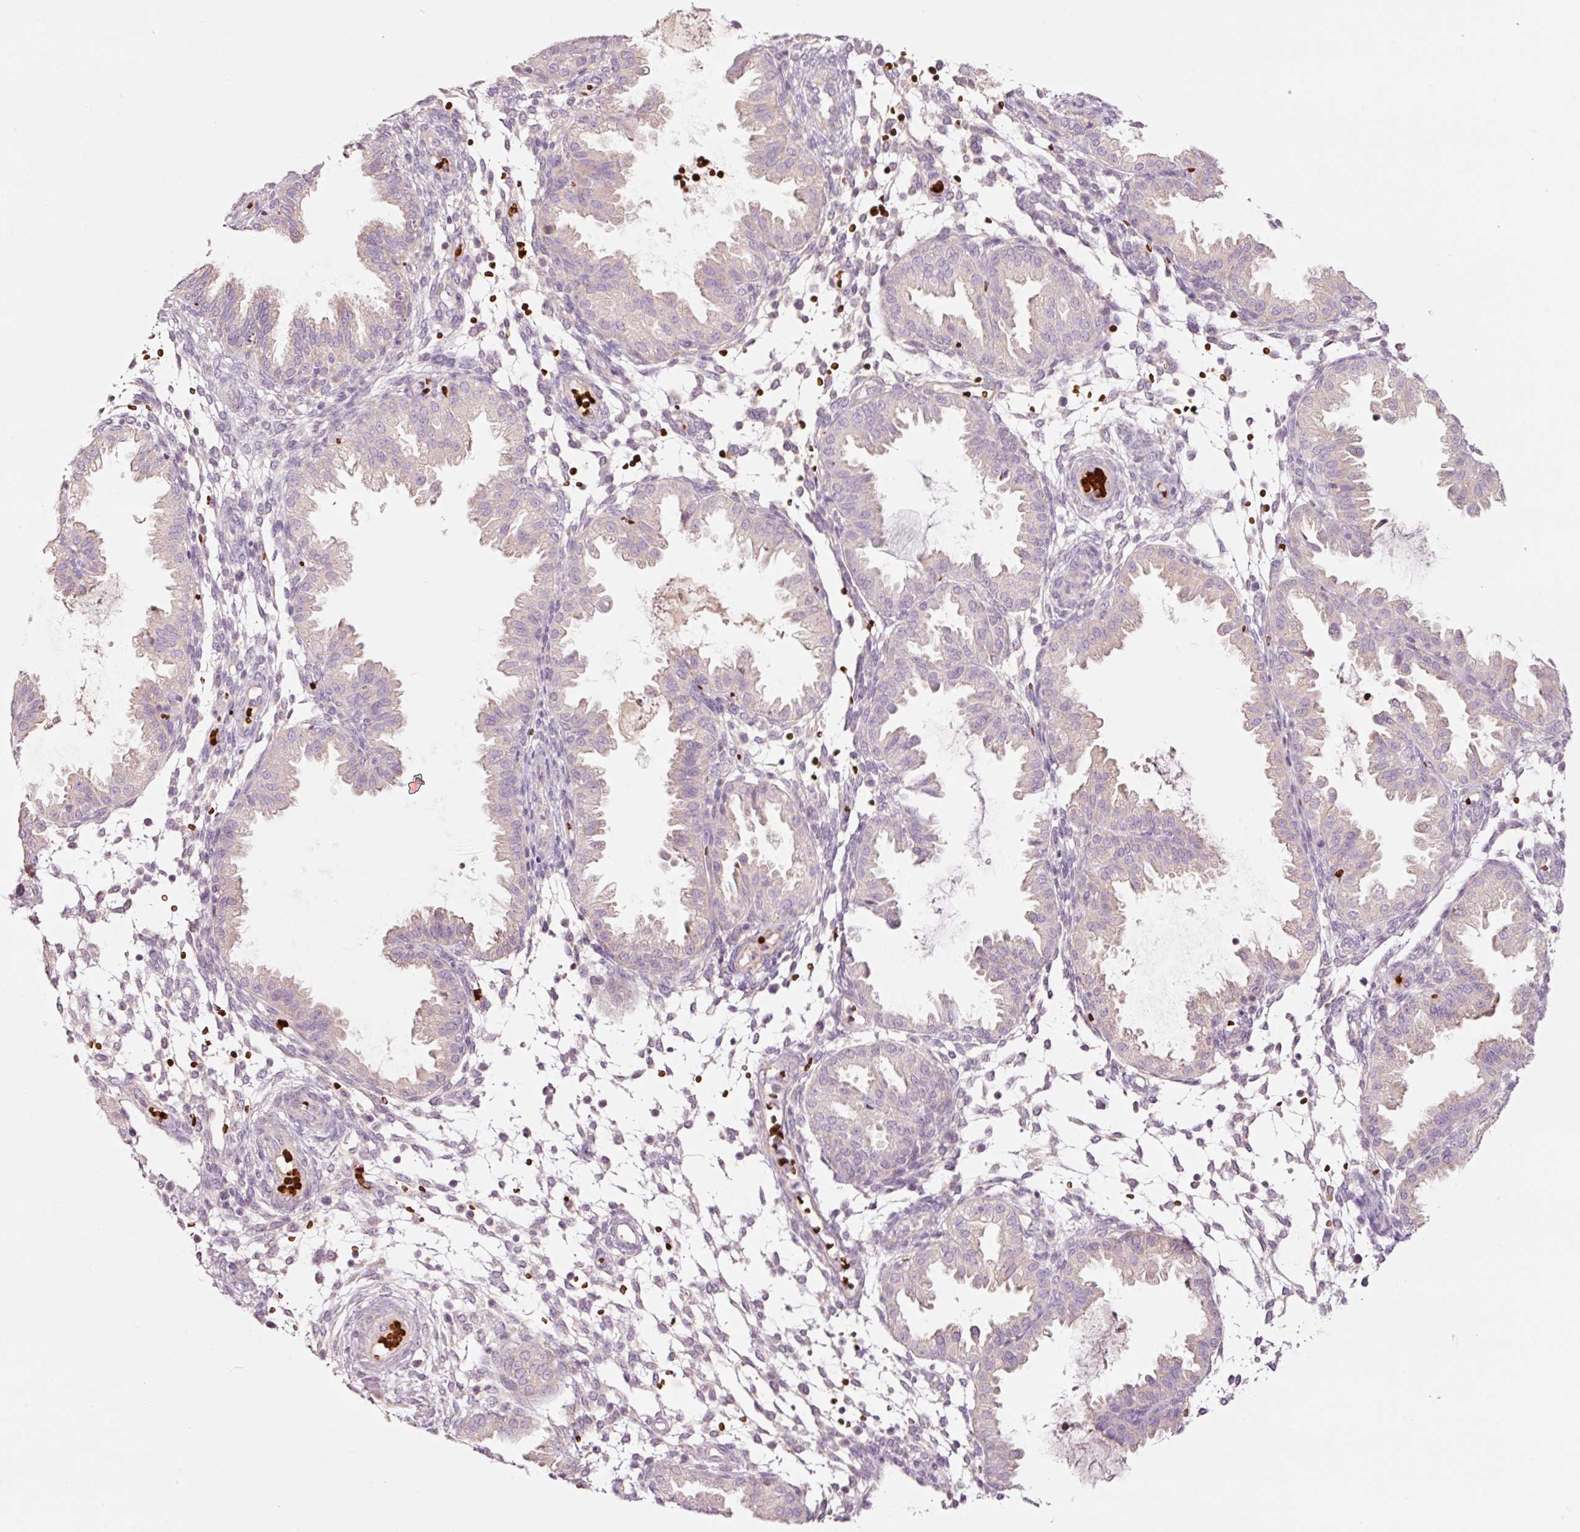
{"staining": {"intensity": "negative", "quantity": "none", "location": "none"}, "tissue": "endometrium", "cell_type": "Cells in endometrial stroma", "image_type": "normal", "snomed": [{"axis": "morphology", "description": "Normal tissue, NOS"}, {"axis": "topography", "description": "Endometrium"}], "caption": "IHC of benign human endometrium reveals no staining in cells in endometrial stroma.", "gene": "LDHAL6B", "patient": {"sex": "female", "age": 33}}